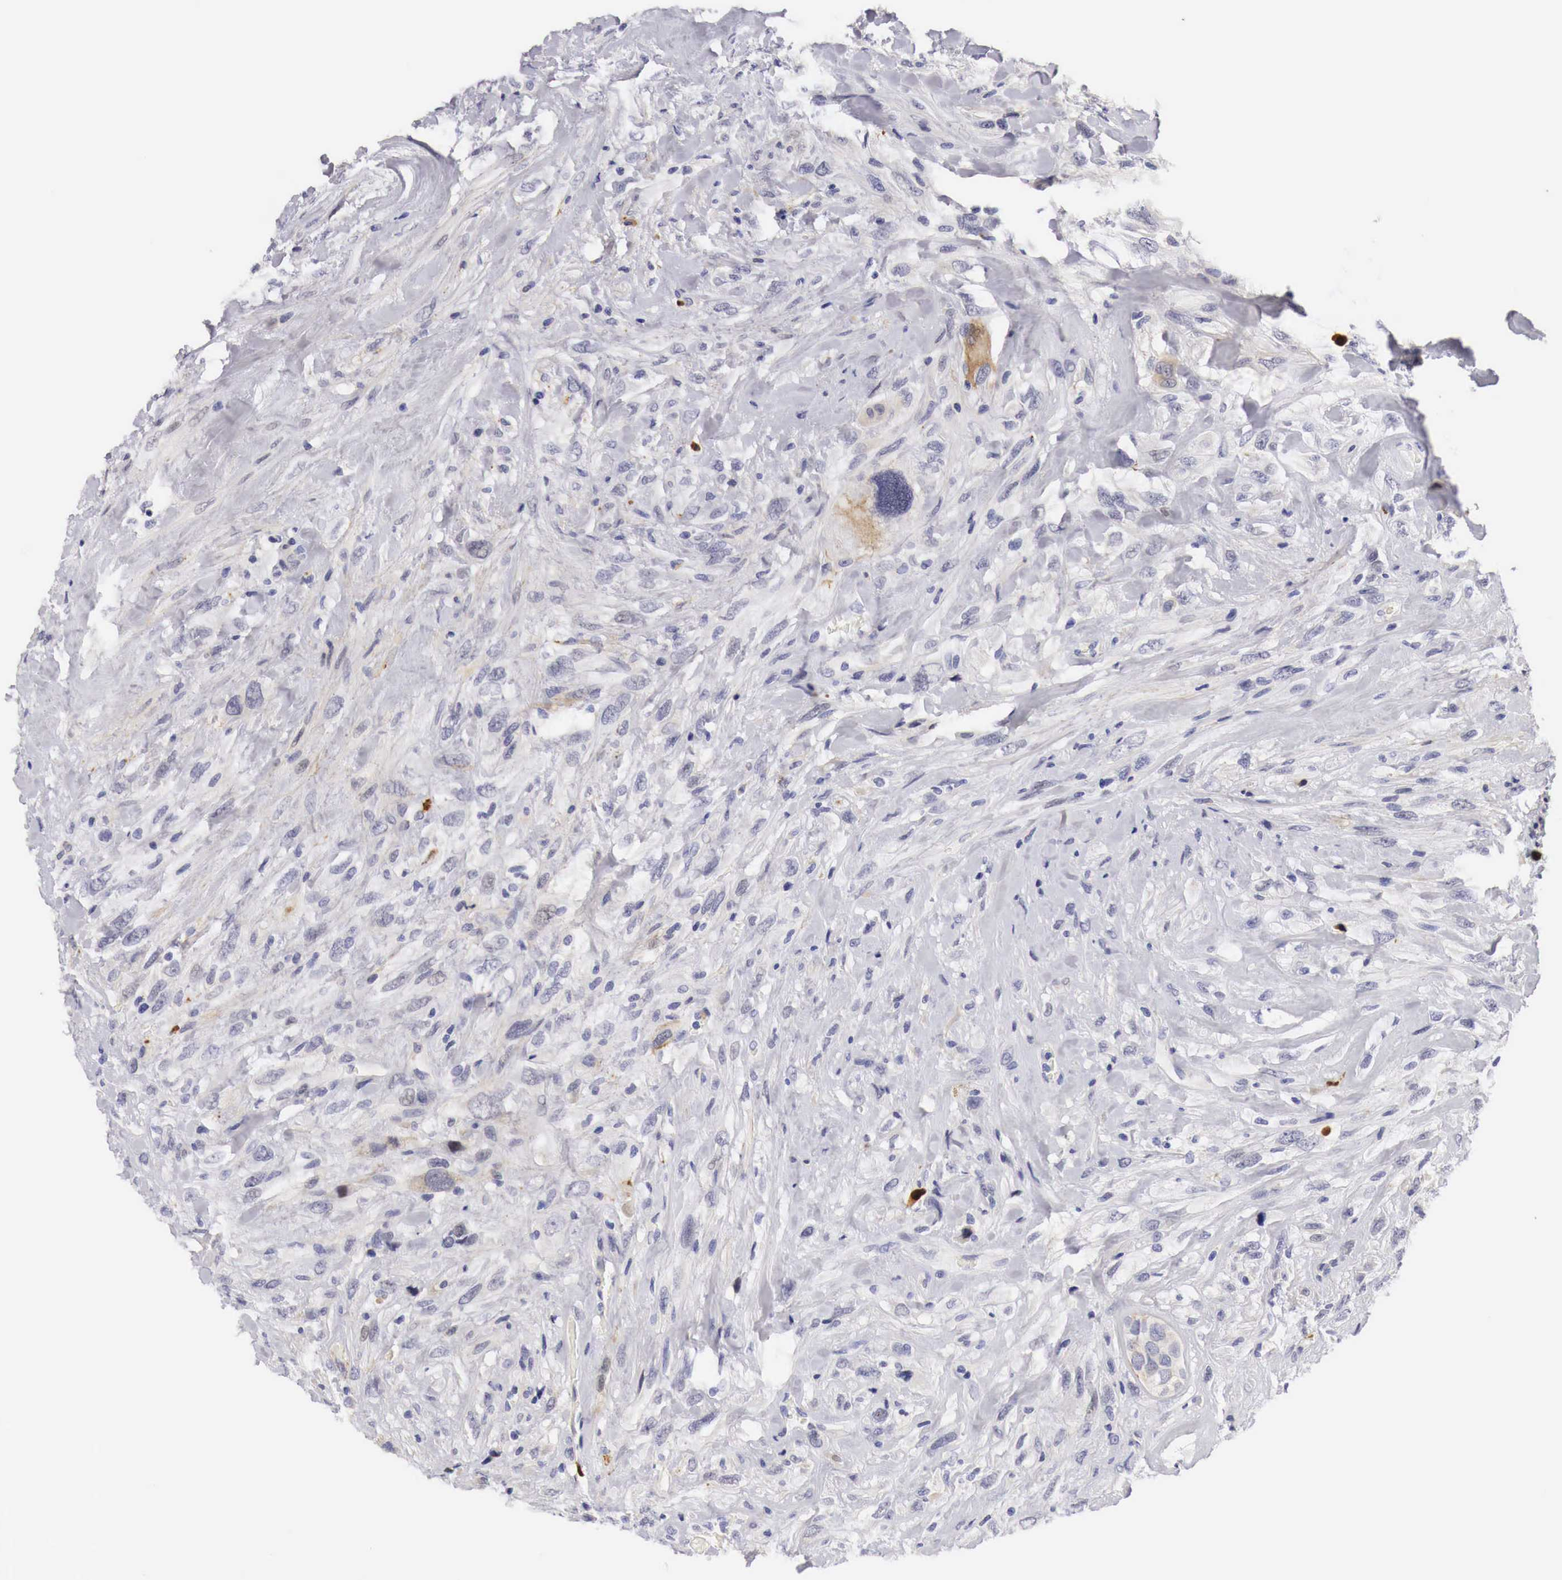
{"staining": {"intensity": "negative", "quantity": "none", "location": "none"}, "tissue": "breast cancer", "cell_type": "Tumor cells", "image_type": "cancer", "snomed": [{"axis": "morphology", "description": "Neoplasm, malignant, NOS"}, {"axis": "topography", "description": "Breast"}], "caption": "DAB immunohistochemical staining of human breast cancer (malignant neoplasm) displays no significant positivity in tumor cells.", "gene": "CASP3", "patient": {"sex": "female", "age": 50}}